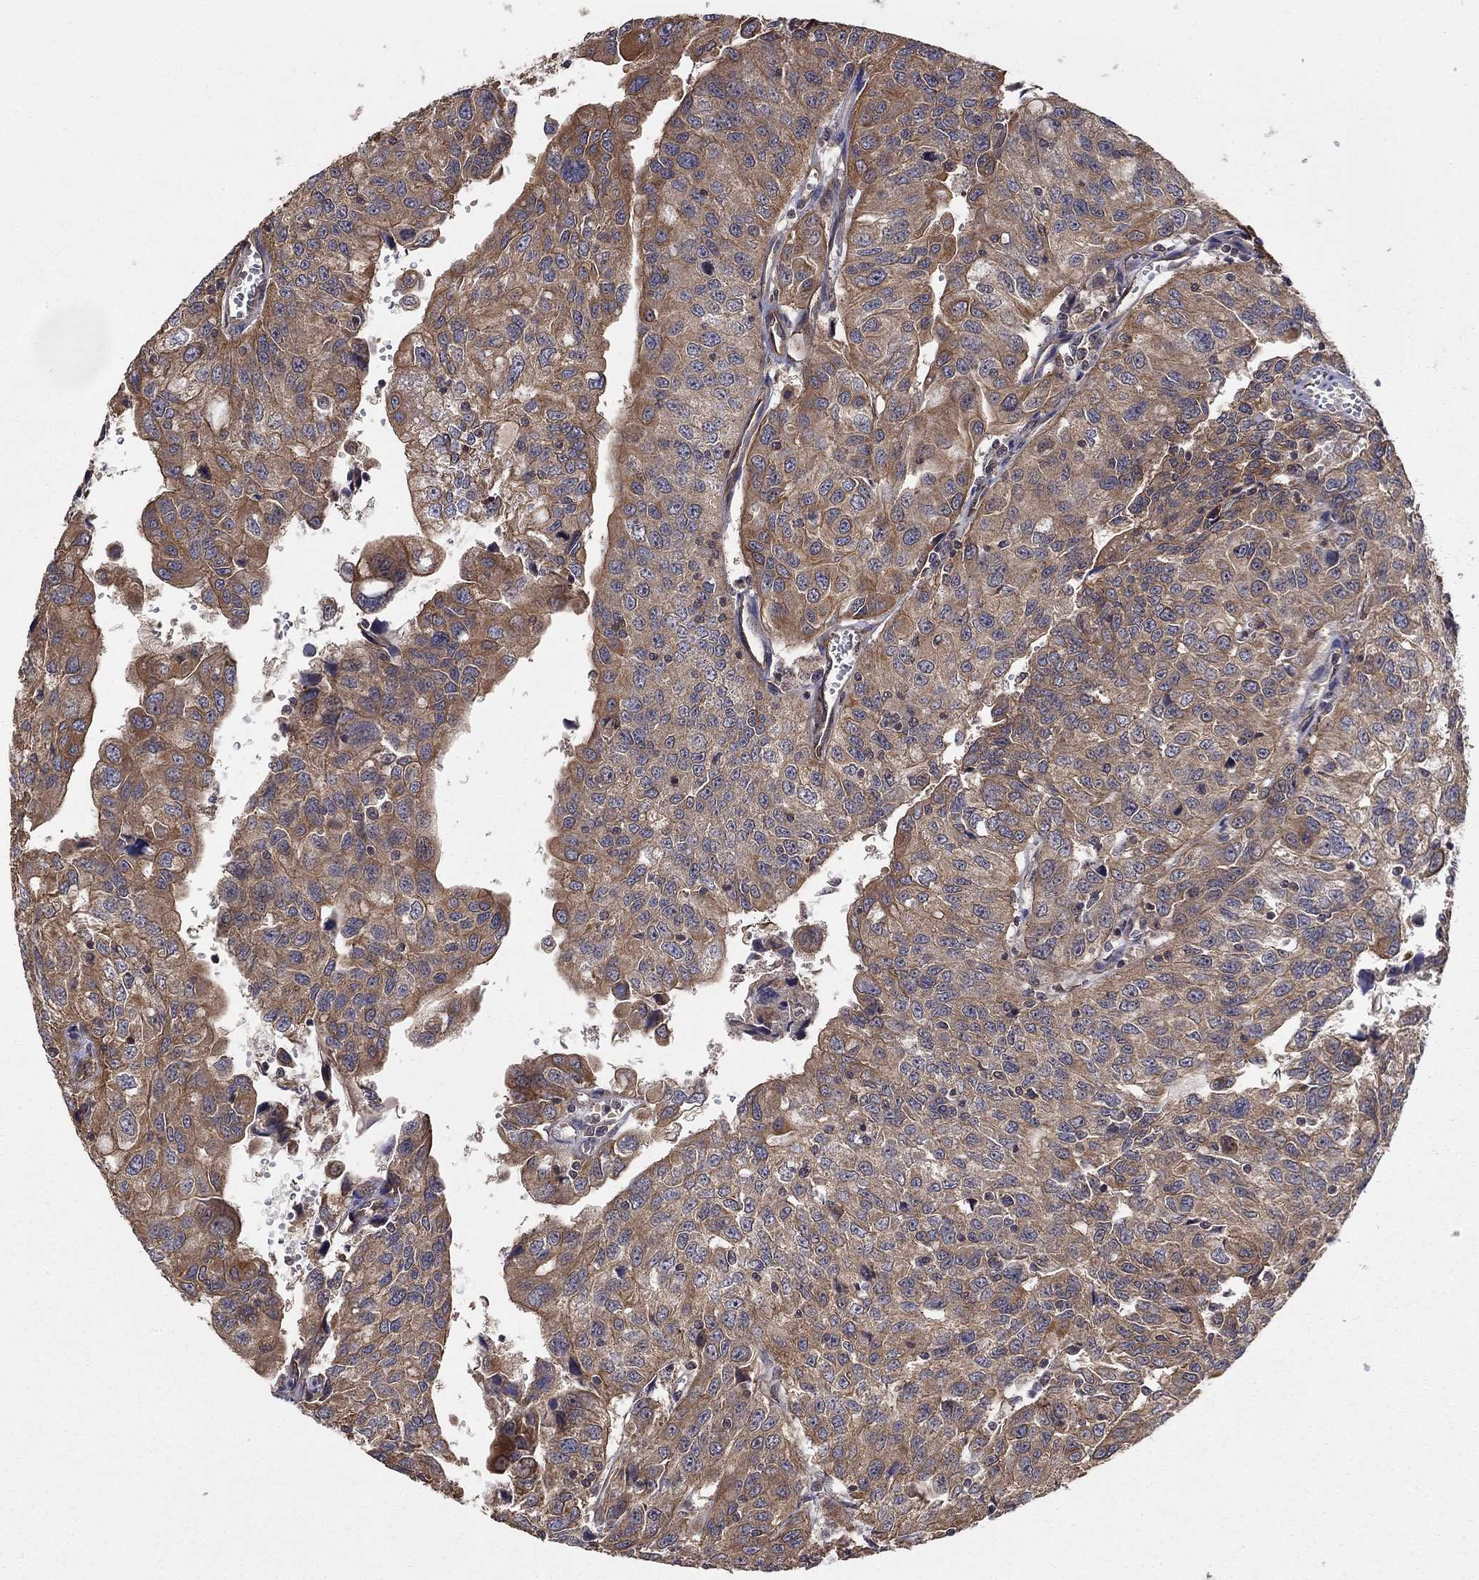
{"staining": {"intensity": "strong", "quantity": "25%-75%", "location": "cytoplasmic/membranous"}, "tissue": "urothelial cancer", "cell_type": "Tumor cells", "image_type": "cancer", "snomed": [{"axis": "morphology", "description": "Urothelial carcinoma, NOS"}, {"axis": "morphology", "description": "Urothelial carcinoma, High grade"}, {"axis": "topography", "description": "Urinary bladder"}], "caption": "DAB immunohistochemical staining of human urothelial carcinoma (high-grade) shows strong cytoplasmic/membranous protein positivity in about 25%-75% of tumor cells. Nuclei are stained in blue.", "gene": "BMERB1", "patient": {"sex": "female", "age": 73}}